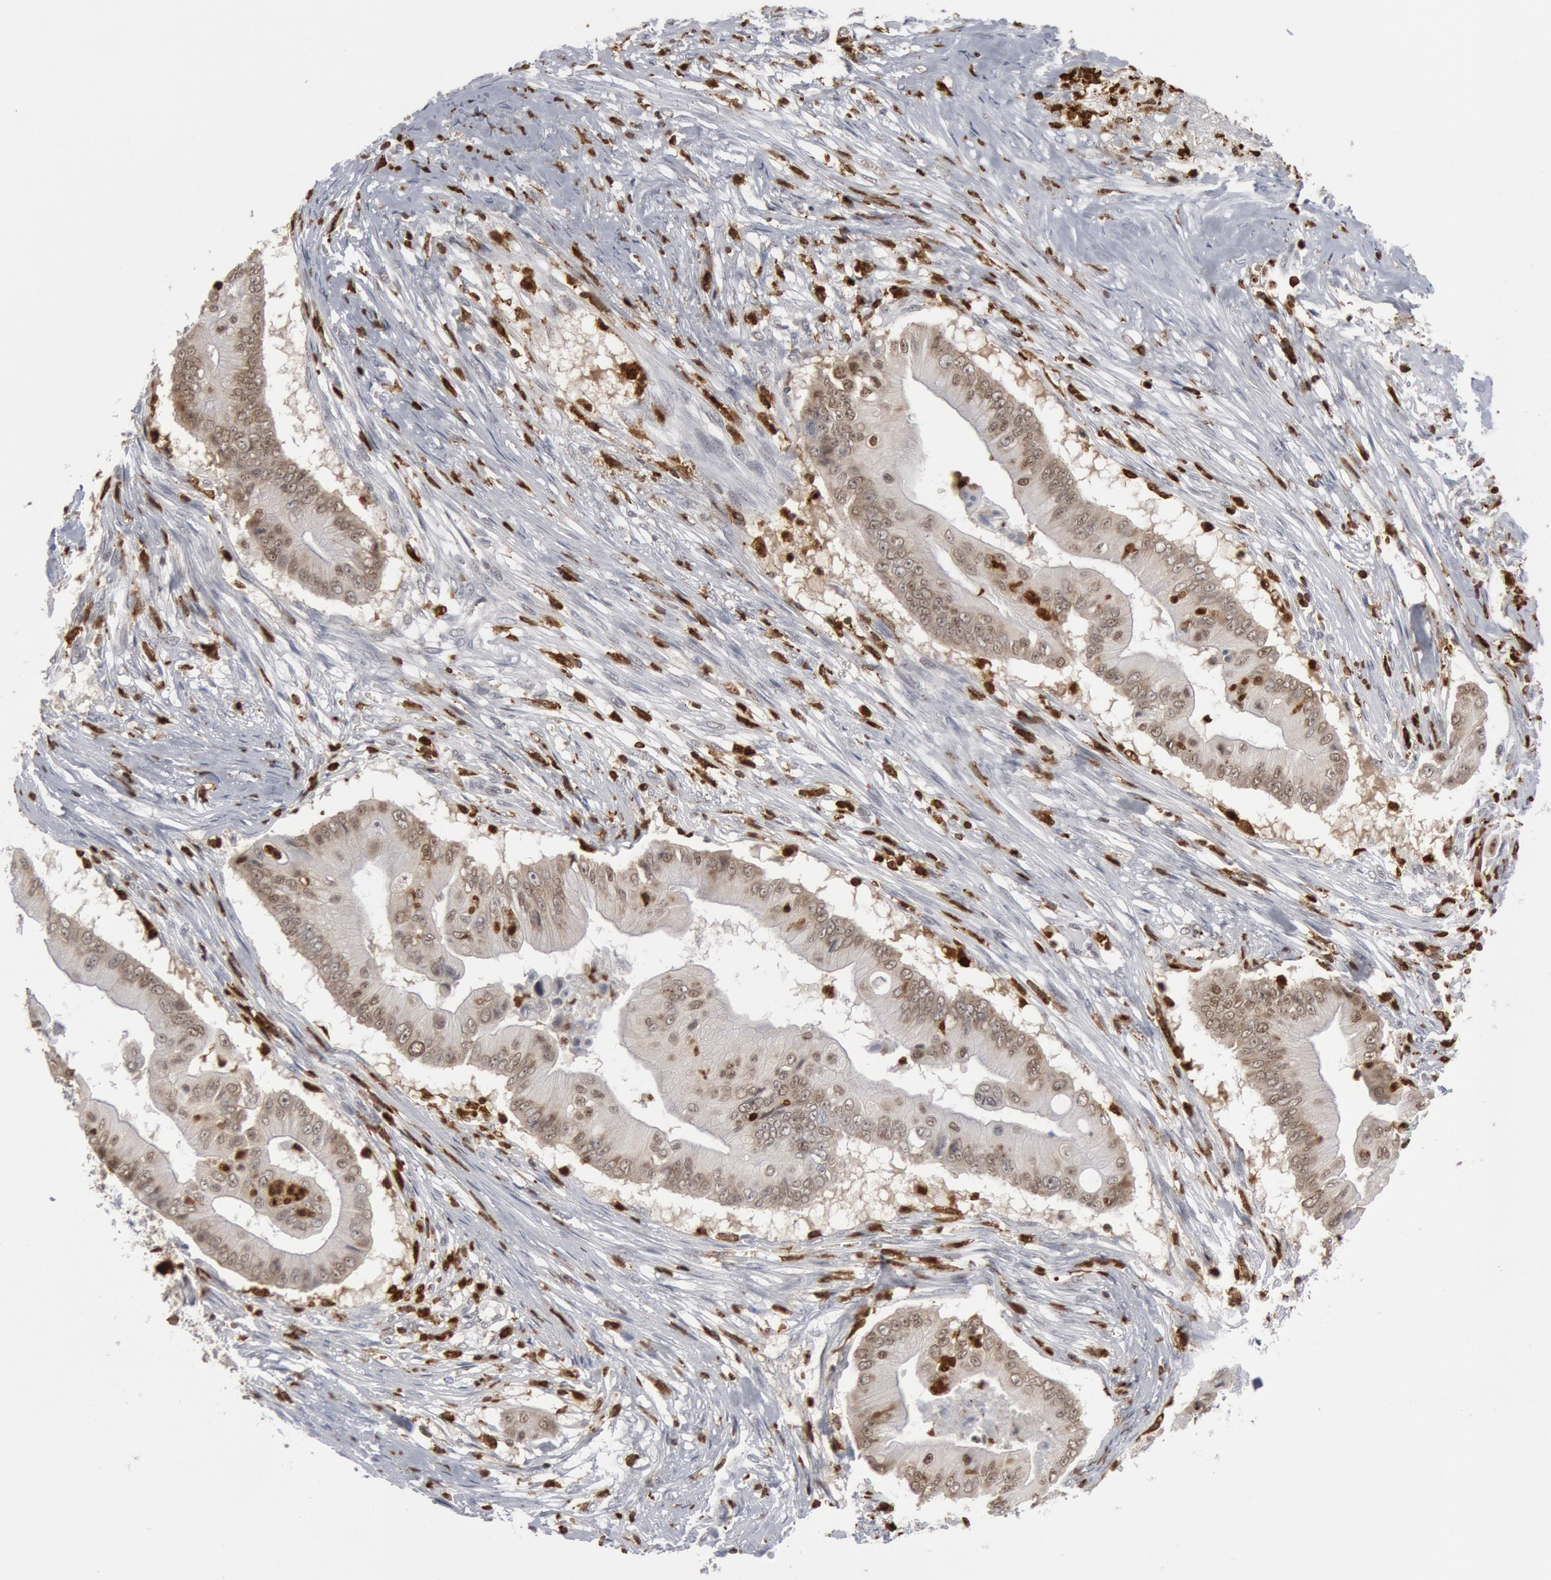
{"staining": {"intensity": "weak", "quantity": ">75%", "location": "cytoplasmic/membranous"}, "tissue": "pancreatic cancer", "cell_type": "Tumor cells", "image_type": "cancer", "snomed": [{"axis": "morphology", "description": "Adenocarcinoma, NOS"}, {"axis": "topography", "description": "Pancreas"}], "caption": "This image reveals pancreatic cancer (adenocarcinoma) stained with immunohistochemistry to label a protein in brown. The cytoplasmic/membranous of tumor cells show weak positivity for the protein. Nuclei are counter-stained blue.", "gene": "PTPN6", "patient": {"sex": "male", "age": 62}}